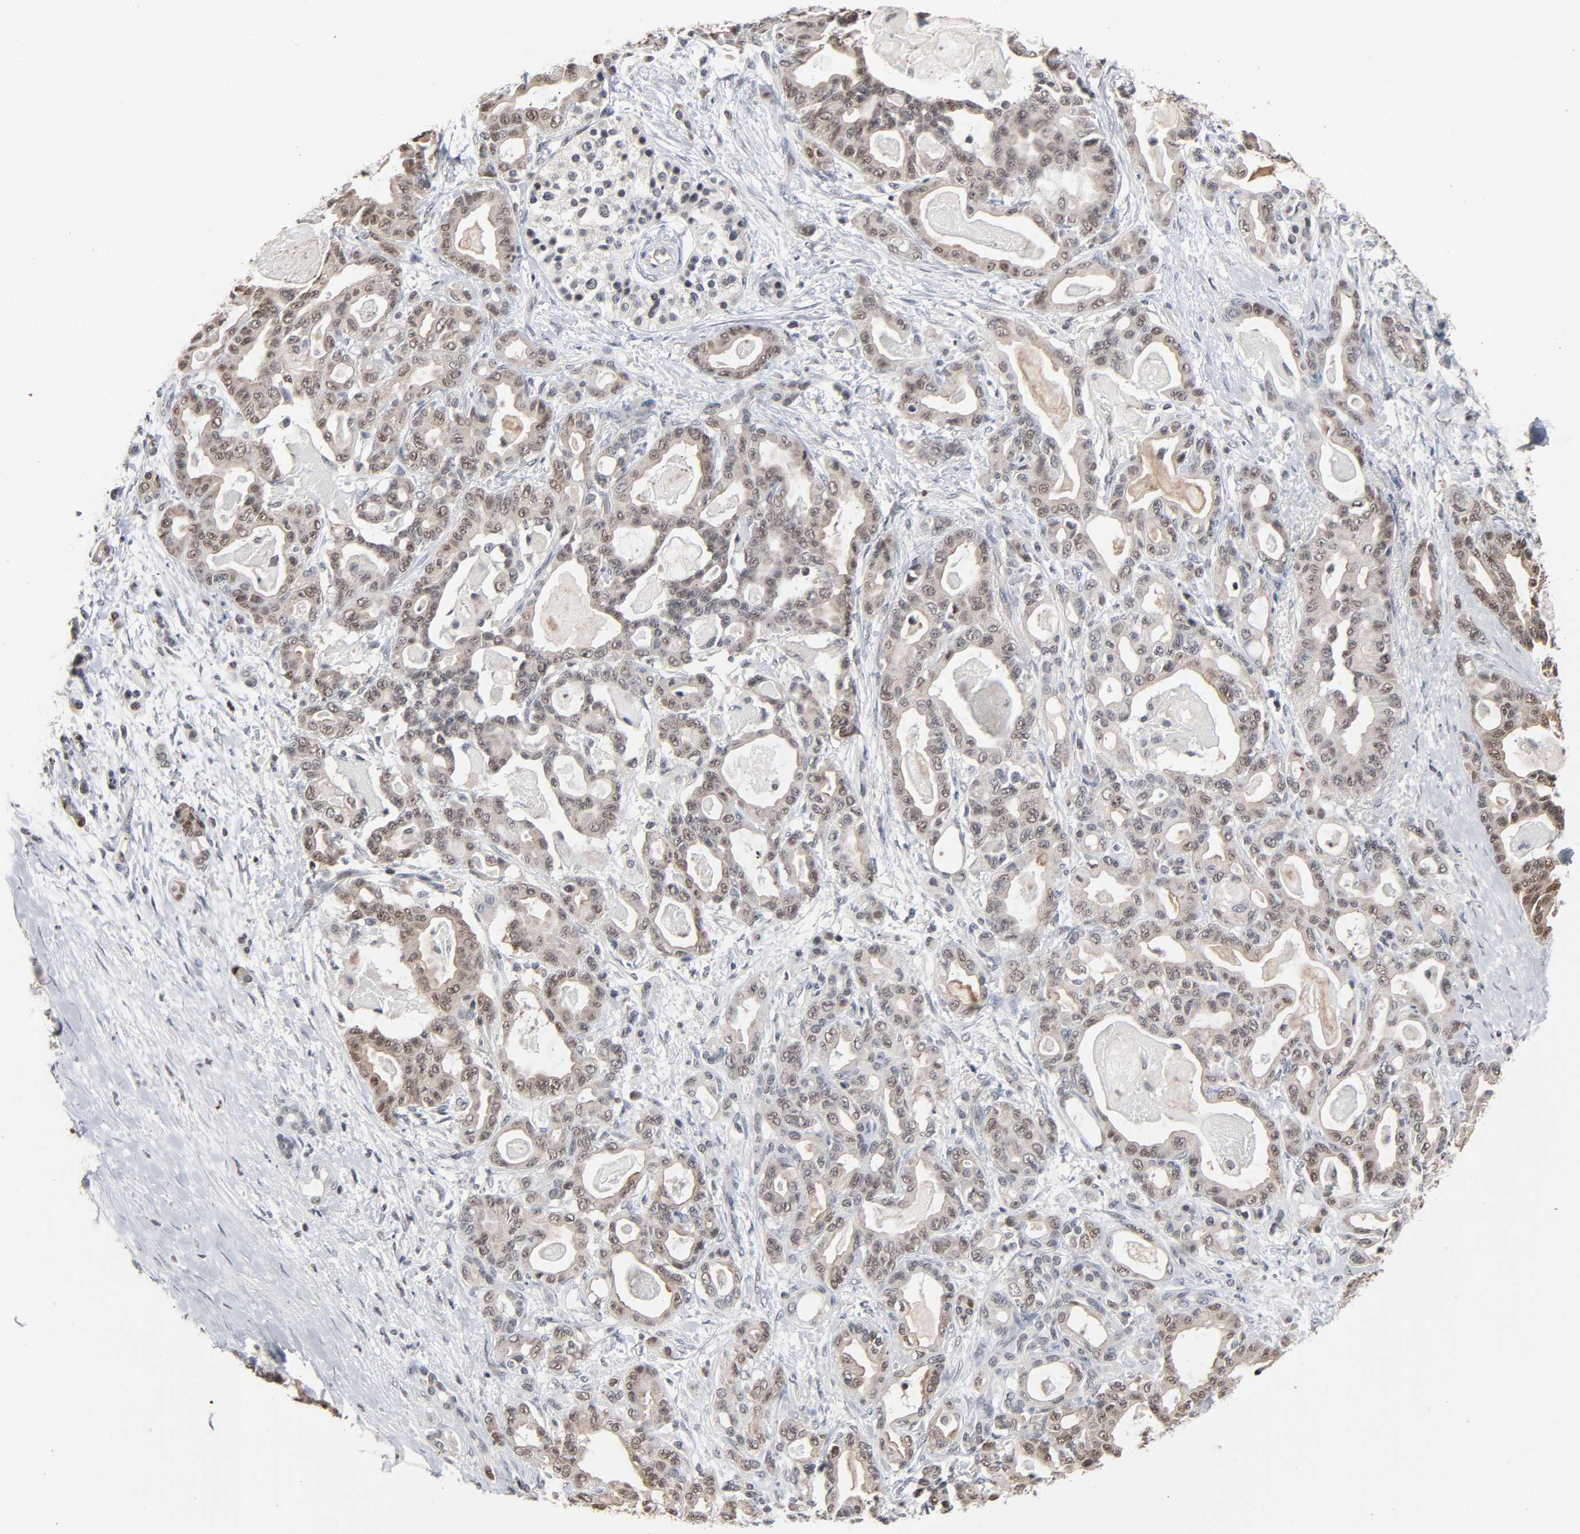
{"staining": {"intensity": "weak", "quantity": "<25%", "location": "cytoplasmic/membranous"}, "tissue": "pancreatic cancer", "cell_type": "Tumor cells", "image_type": "cancer", "snomed": [{"axis": "morphology", "description": "Adenocarcinoma, NOS"}, {"axis": "topography", "description": "Pancreas"}], "caption": "The micrograph demonstrates no significant positivity in tumor cells of adenocarcinoma (pancreatic).", "gene": "ZNF419", "patient": {"sex": "male", "age": 63}}